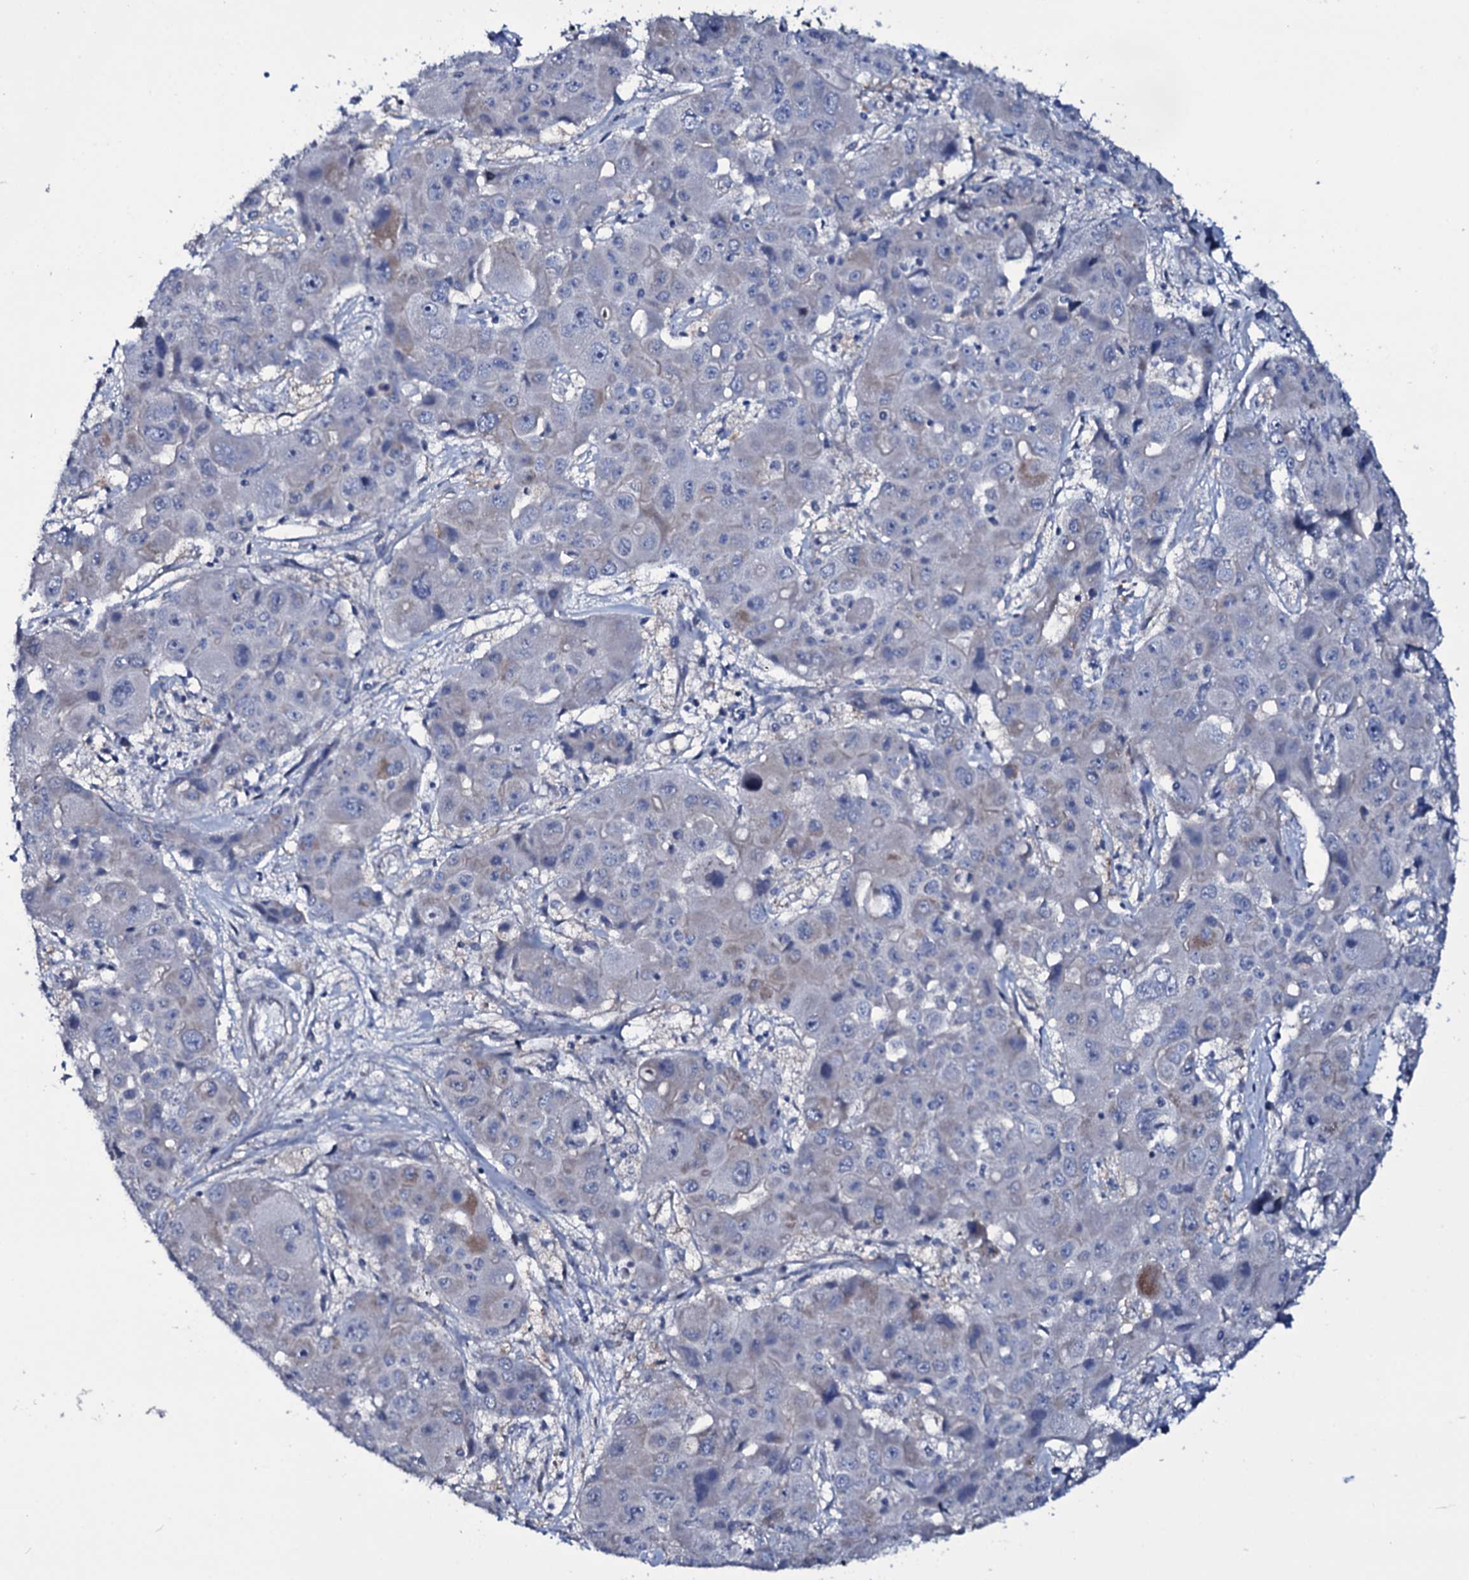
{"staining": {"intensity": "negative", "quantity": "none", "location": "none"}, "tissue": "liver cancer", "cell_type": "Tumor cells", "image_type": "cancer", "snomed": [{"axis": "morphology", "description": "Cholangiocarcinoma"}, {"axis": "topography", "description": "Liver"}], "caption": "High magnification brightfield microscopy of liver cholangiocarcinoma stained with DAB (brown) and counterstained with hematoxylin (blue): tumor cells show no significant staining.", "gene": "WIPF3", "patient": {"sex": "male", "age": 67}}